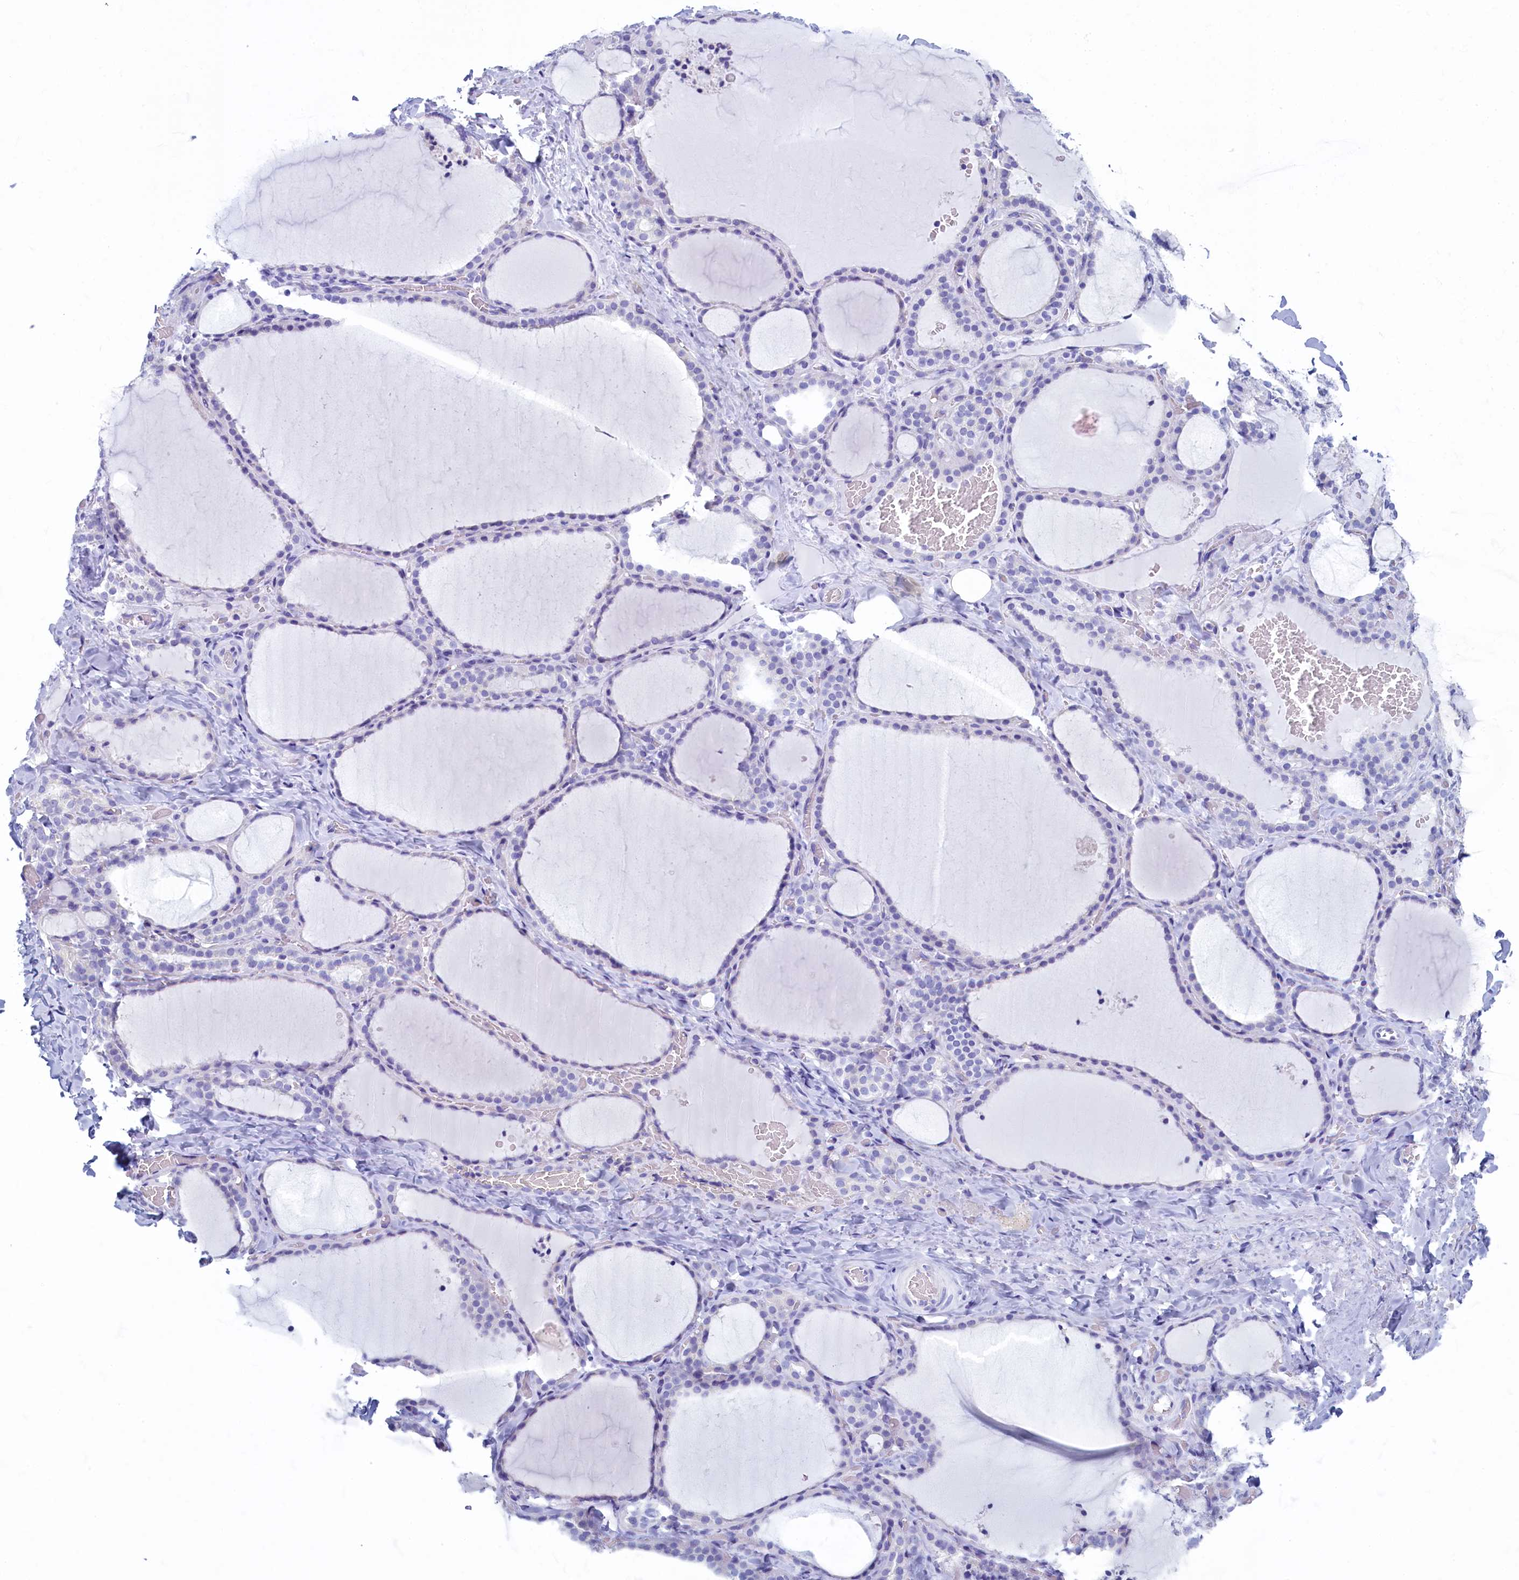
{"staining": {"intensity": "negative", "quantity": "none", "location": "none"}, "tissue": "thyroid gland", "cell_type": "Glandular cells", "image_type": "normal", "snomed": [{"axis": "morphology", "description": "Normal tissue, NOS"}, {"axis": "topography", "description": "Thyroid gland"}], "caption": "IHC photomicrograph of benign thyroid gland stained for a protein (brown), which exhibits no expression in glandular cells.", "gene": "SKA3", "patient": {"sex": "female", "age": 22}}